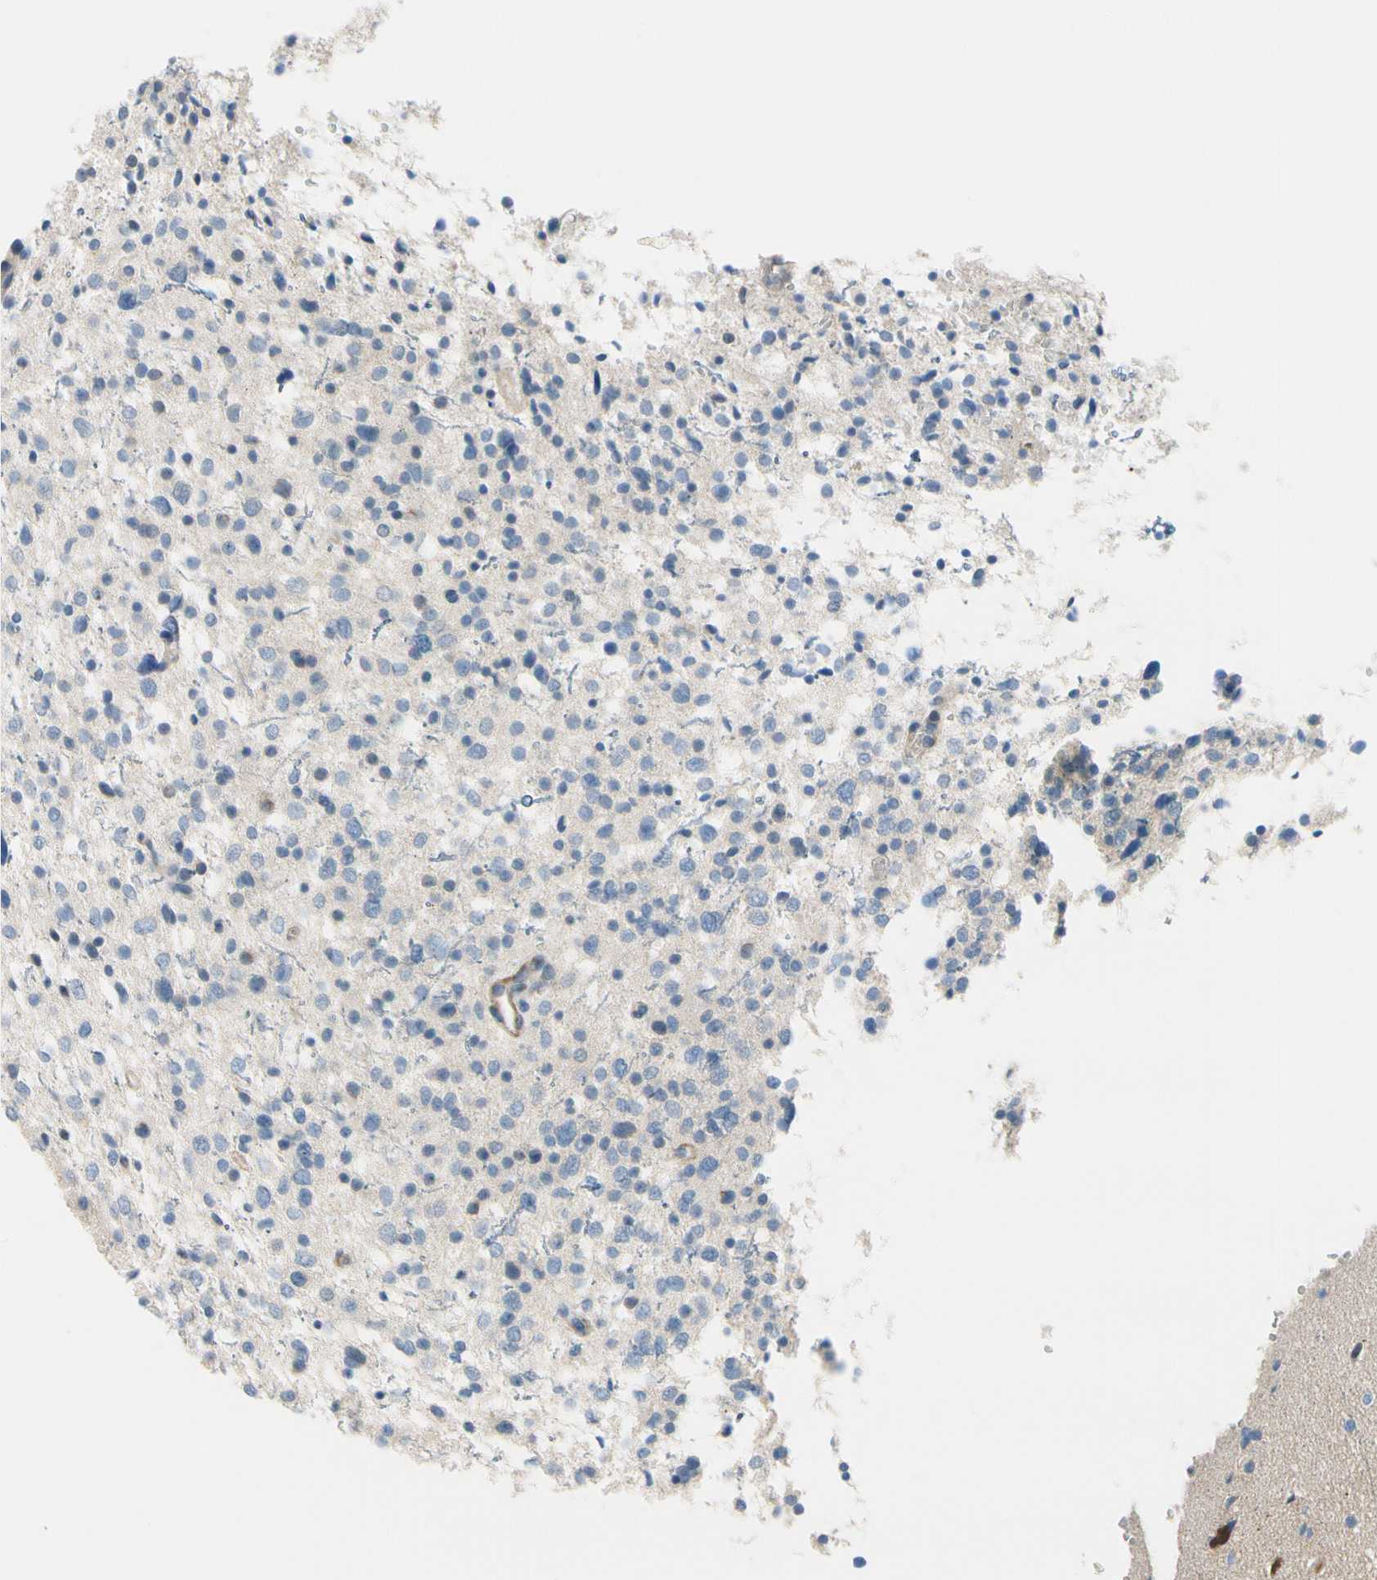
{"staining": {"intensity": "negative", "quantity": "none", "location": "none"}, "tissue": "glioma", "cell_type": "Tumor cells", "image_type": "cancer", "snomed": [{"axis": "morphology", "description": "Glioma, malignant, Low grade"}, {"axis": "topography", "description": "Brain"}], "caption": "Immunohistochemistry (IHC) image of glioma stained for a protein (brown), which reveals no positivity in tumor cells.", "gene": "FCER2", "patient": {"sex": "female", "age": 37}}